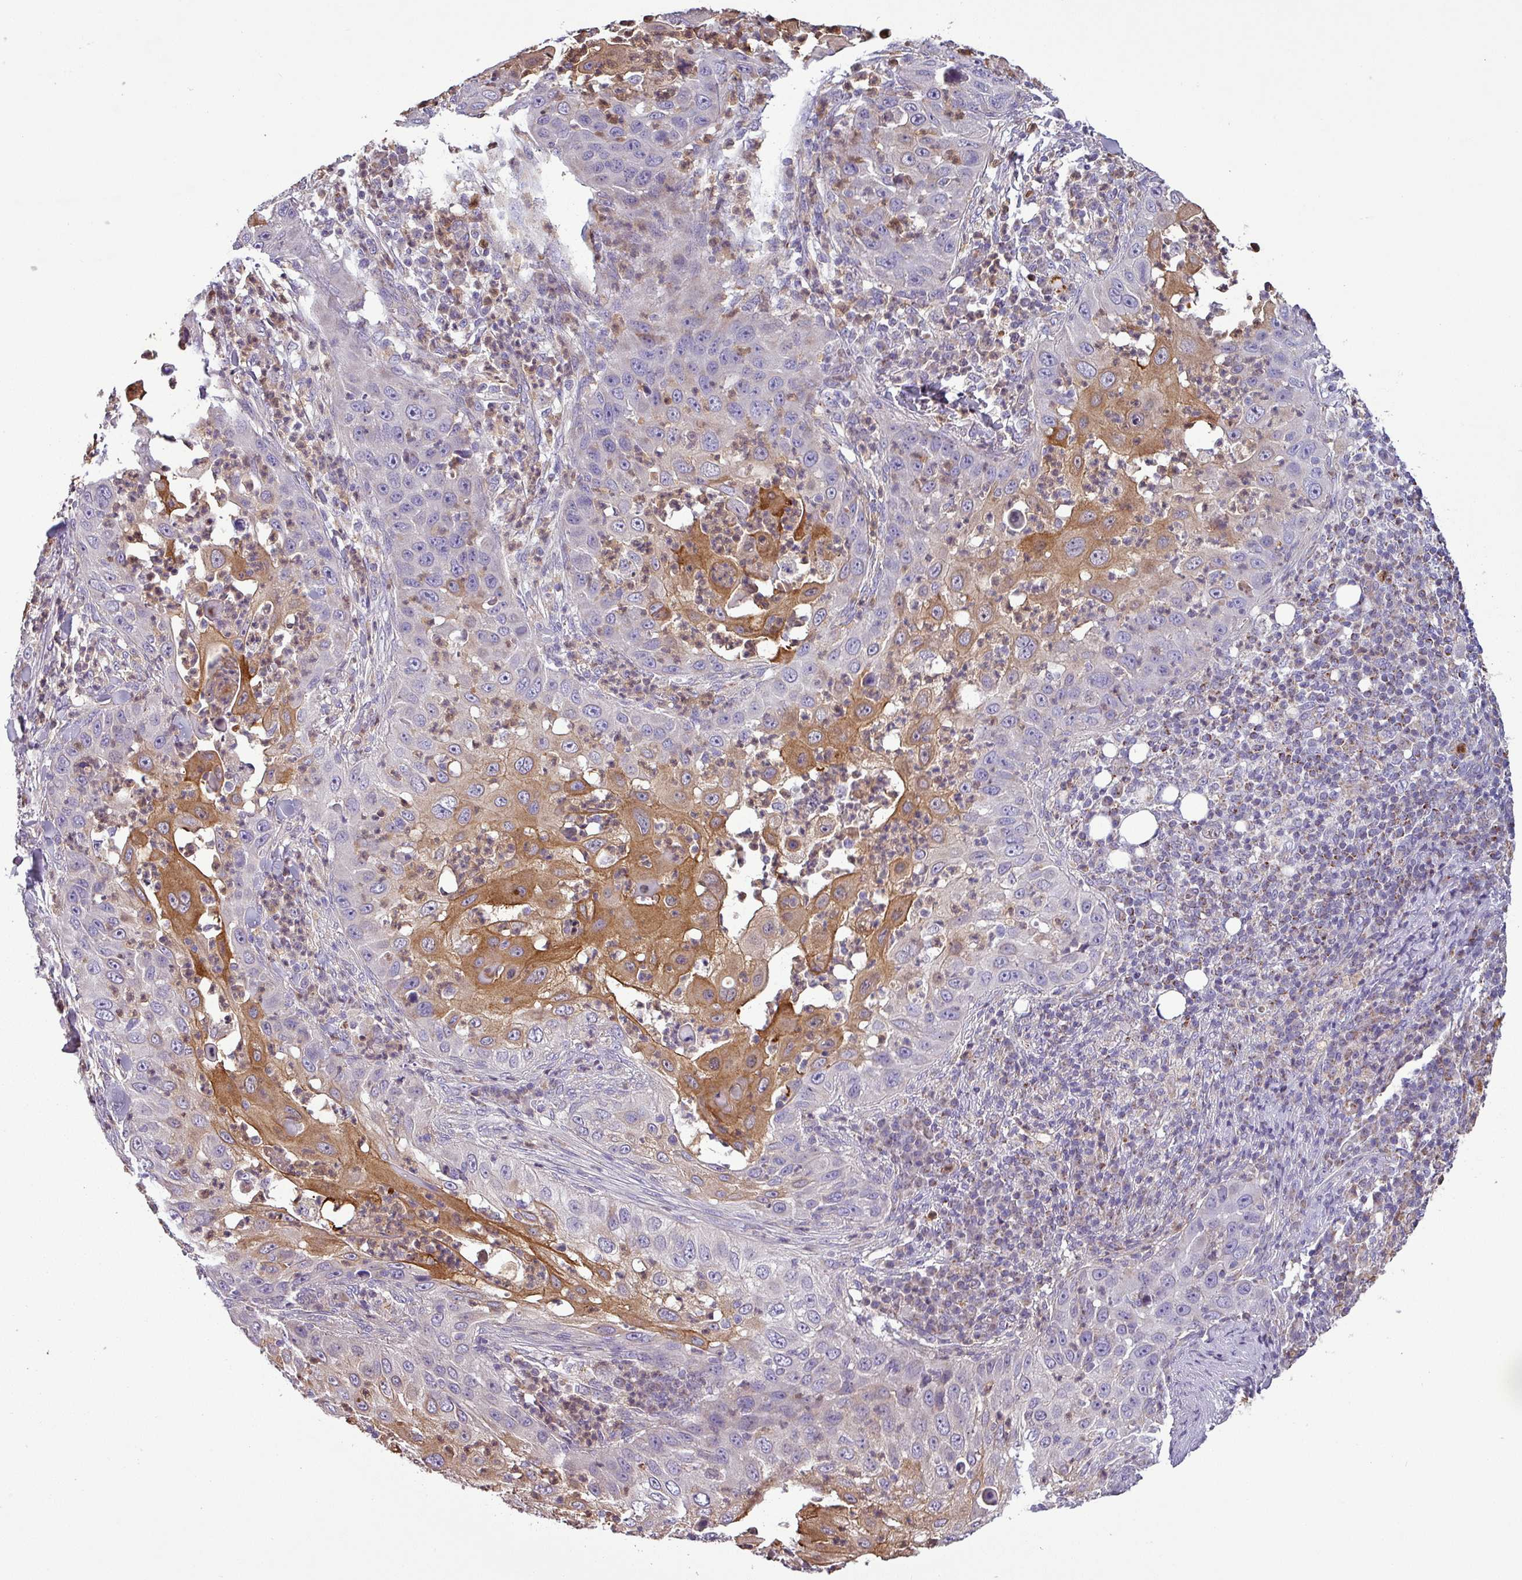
{"staining": {"intensity": "moderate", "quantity": "<25%", "location": "cytoplasmic/membranous"}, "tissue": "skin cancer", "cell_type": "Tumor cells", "image_type": "cancer", "snomed": [{"axis": "morphology", "description": "Squamous cell carcinoma, NOS"}, {"axis": "topography", "description": "Skin"}], "caption": "IHC of human skin cancer (squamous cell carcinoma) reveals low levels of moderate cytoplasmic/membranous positivity in about <25% of tumor cells.", "gene": "PNMA6A", "patient": {"sex": "female", "age": 44}}